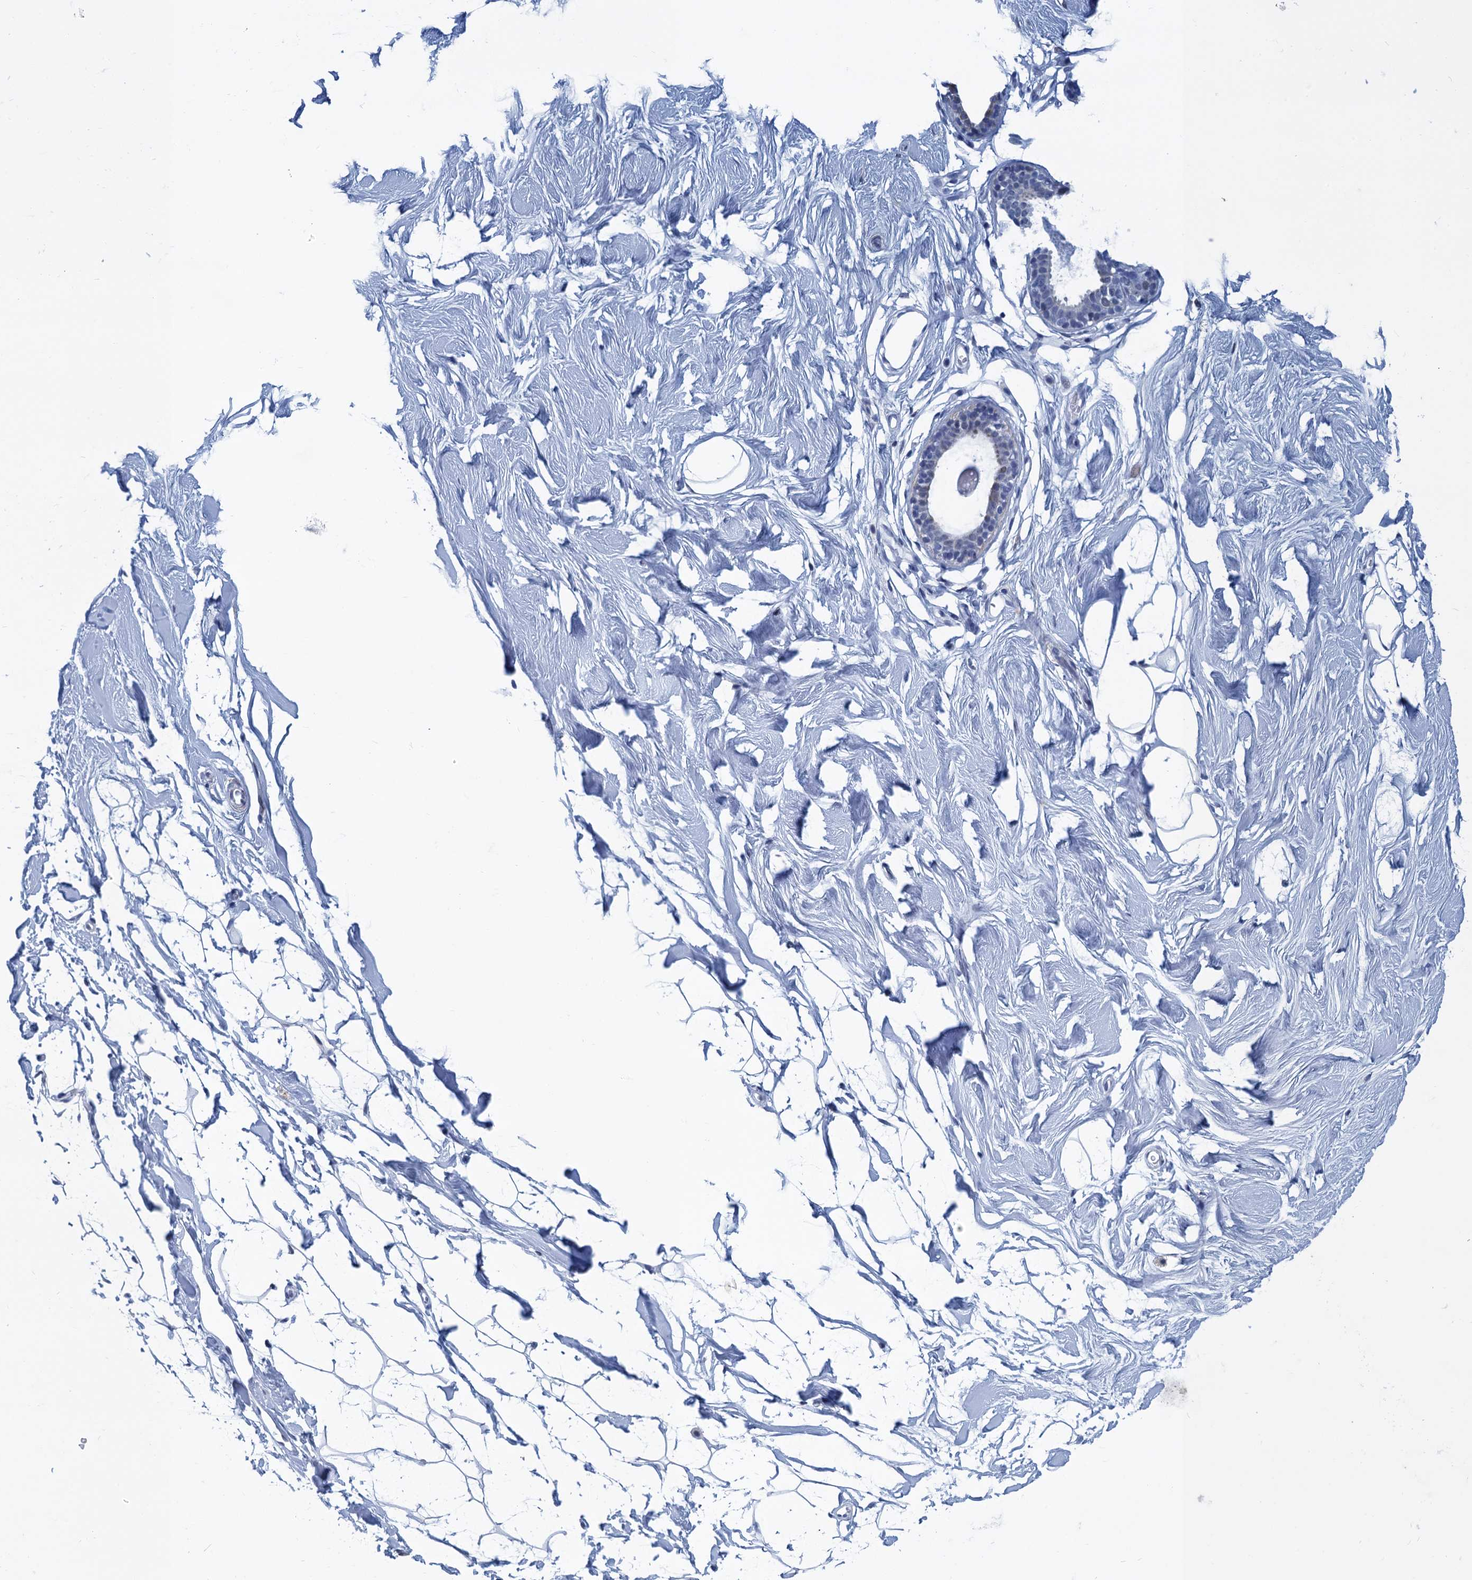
{"staining": {"intensity": "negative", "quantity": "none", "location": "none"}, "tissue": "breast", "cell_type": "Adipocytes", "image_type": "normal", "snomed": [{"axis": "morphology", "description": "Normal tissue, NOS"}, {"axis": "topography", "description": "Breast"}], "caption": "Immunohistochemistry (IHC) of normal breast demonstrates no expression in adipocytes. (Brightfield microscopy of DAB (3,3'-diaminobenzidine) immunohistochemistry (IHC) at high magnification).", "gene": "GINS3", "patient": {"sex": "female", "age": 26}}